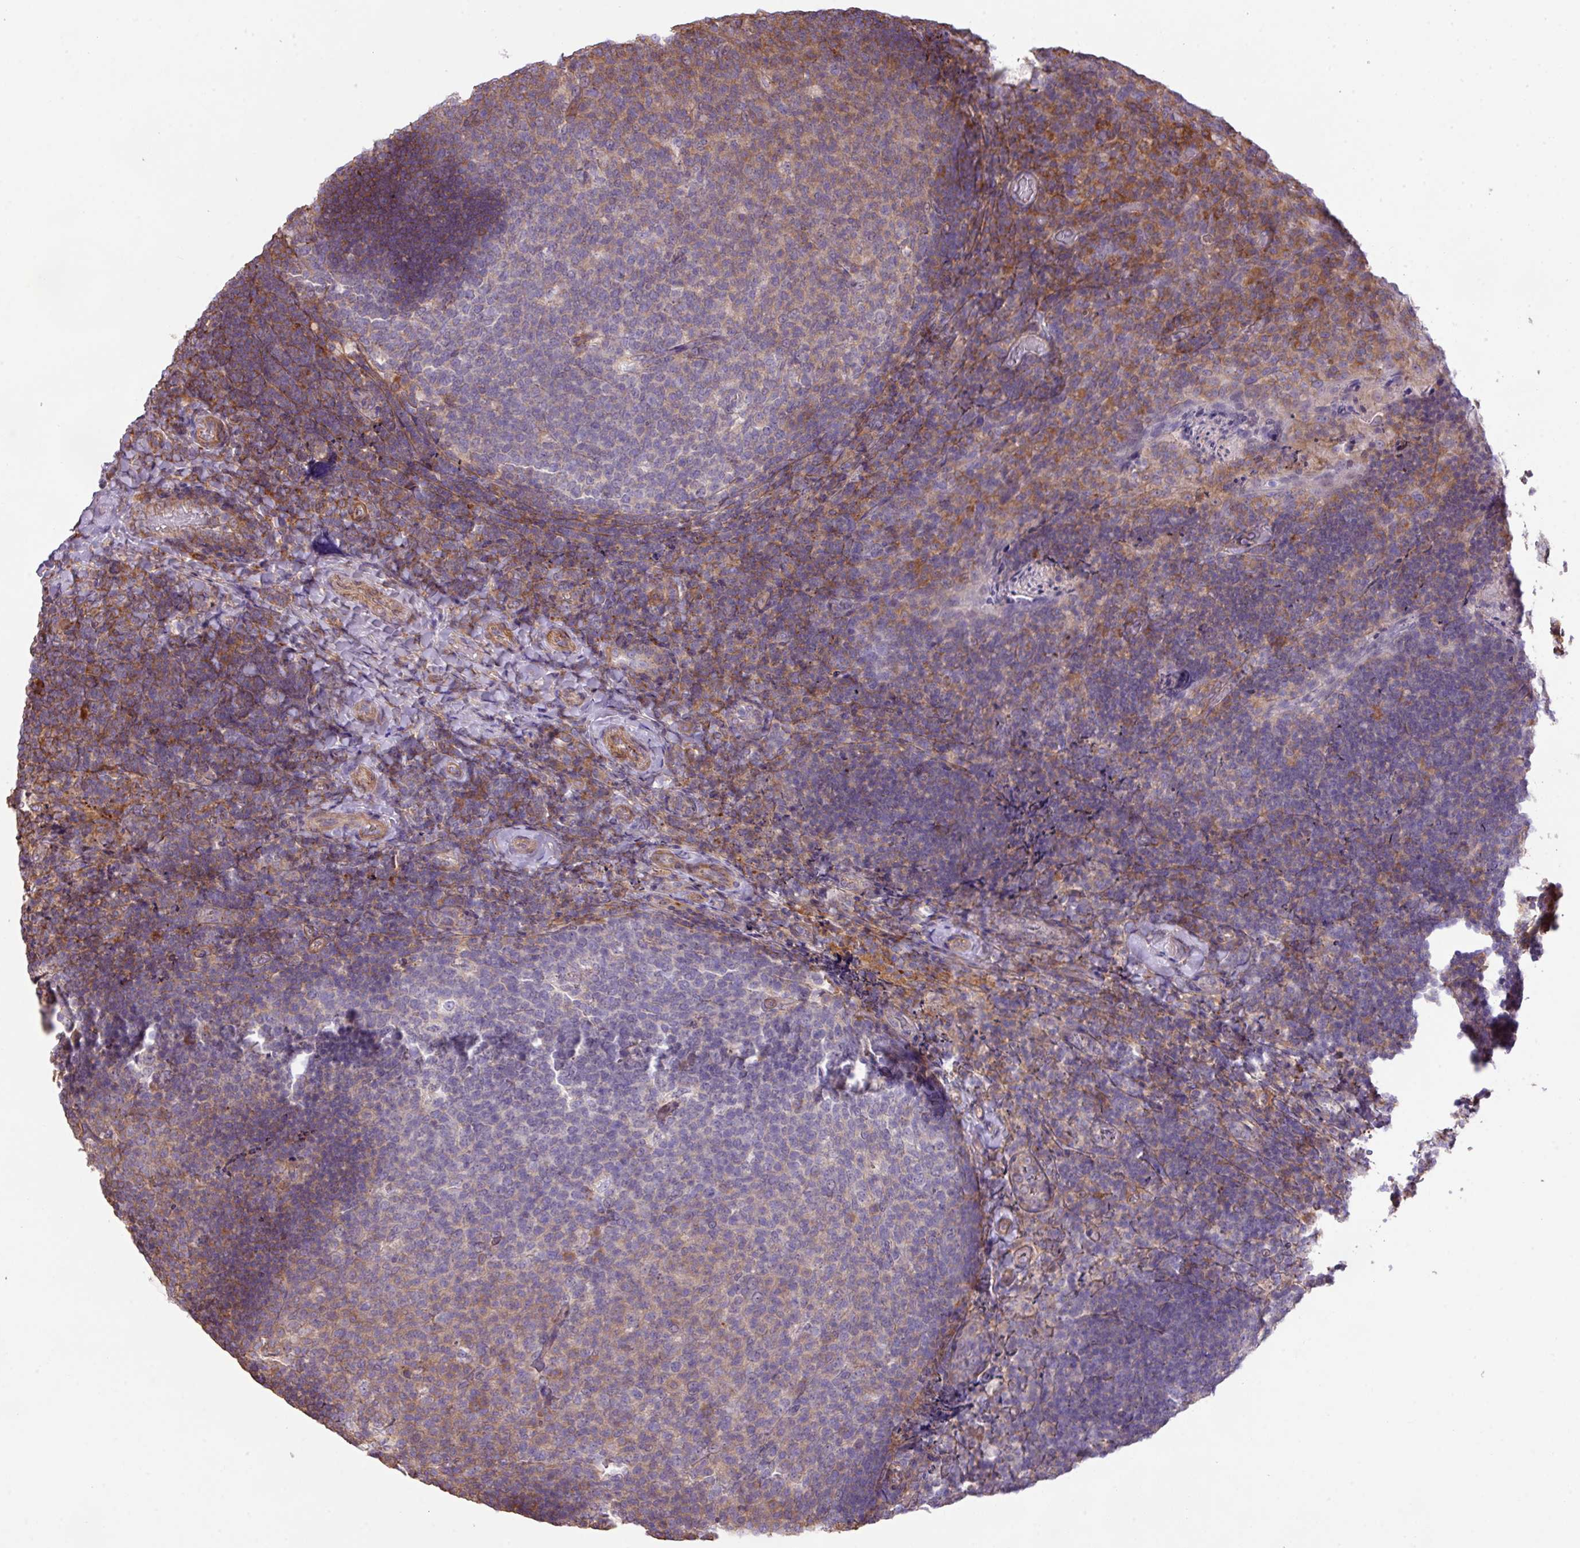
{"staining": {"intensity": "moderate", "quantity": "<25%", "location": "cytoplasmic/membranous"}, "tissue": "tonsil", "cell_type": "Germinal center cells", "image_type": "normal", "snomed": [{"axis": "morphology", "description": "Normal tissue, NOS"}, {"axis": "topography", "description": "Tonsil"}], "caption": "Immunohistochemistry photomicrograph of benign human tonsil stained for a protein (brown), which demonstrates low levels of moderate cytoplasmic/membranous staining in approximately <25% of germinal center cells.", "gene": "LRRC41", "patient": {"sex": "female", "age": 10}}